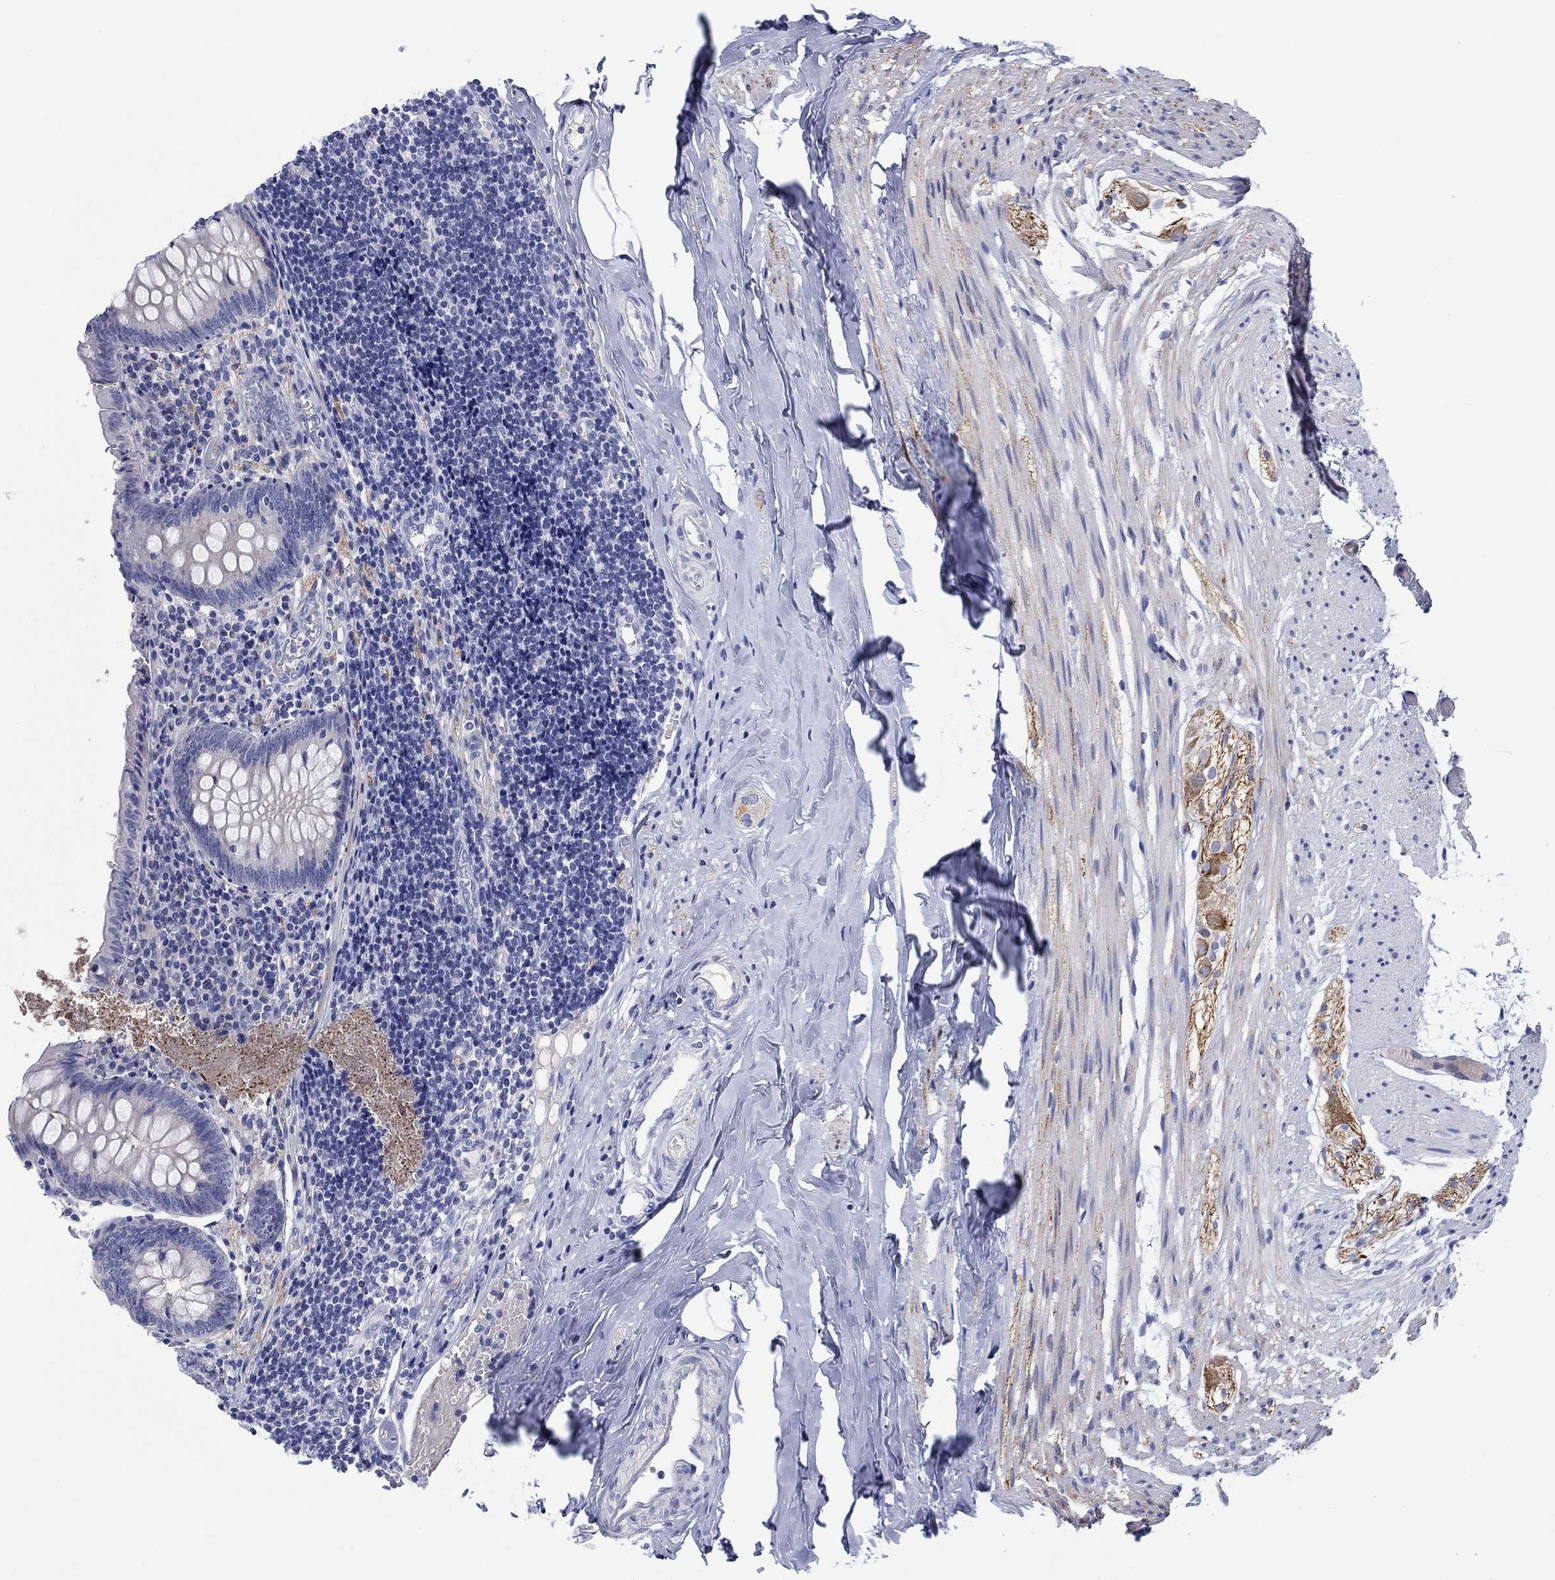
{"staining": {"intensity": "negative", "quantity": "none", "location": "none"}, "tissue": "appendix", "cell_type": "Glandular cells", "image_type": "normal", "snomed": [{"axis": "morphology", "description": "Normal tissue, NOS"}, {"axis": "topography", "description": "Appendix"}], "caption": "Appendix stained for a protein using immunohistochemistry displays no expression glandular cells.", "gene": "PTPRZ1", "patient": {"sex": "female", "age": 23}}